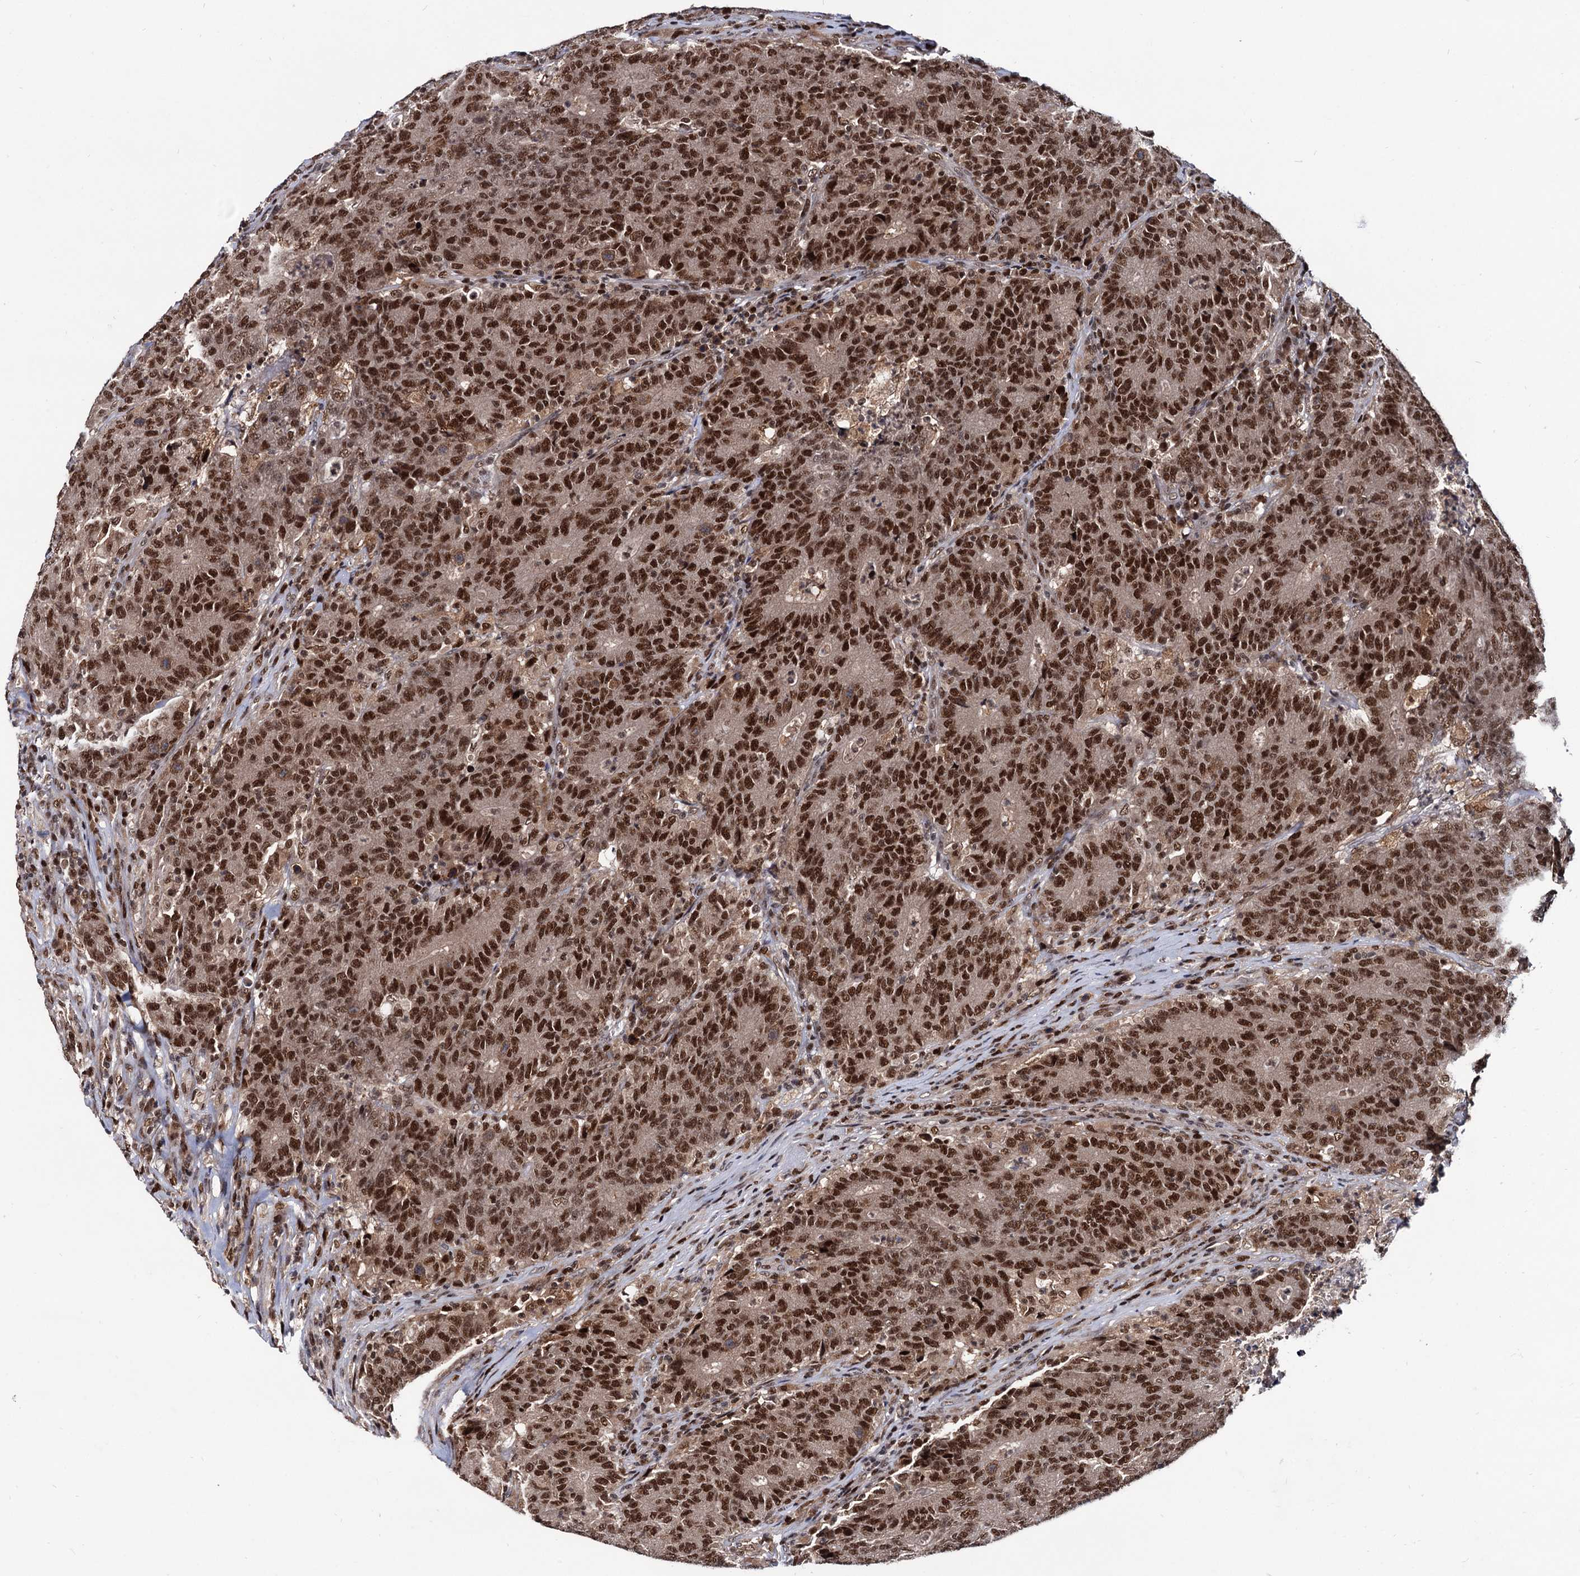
{"staining": {"intensity": "strong", "quantity": ">75%", "location": "nuclear"}, "tissue": "colorectal cancer", "cell_type": "Tumor cells", "image_type": "cancer", "snomed": [{"axis": "morphology", "description": "Adenocarcinoma, NOS"}, {"axis": "topography", "description": "Colon"}], "caption": "A brown stain highlights strong nuclear positivity of a protein in human colorectal adenocarcinoma tumor cells.", "gene": "RNASEH2B", "patient": {"sex": "female", "age": 75}}